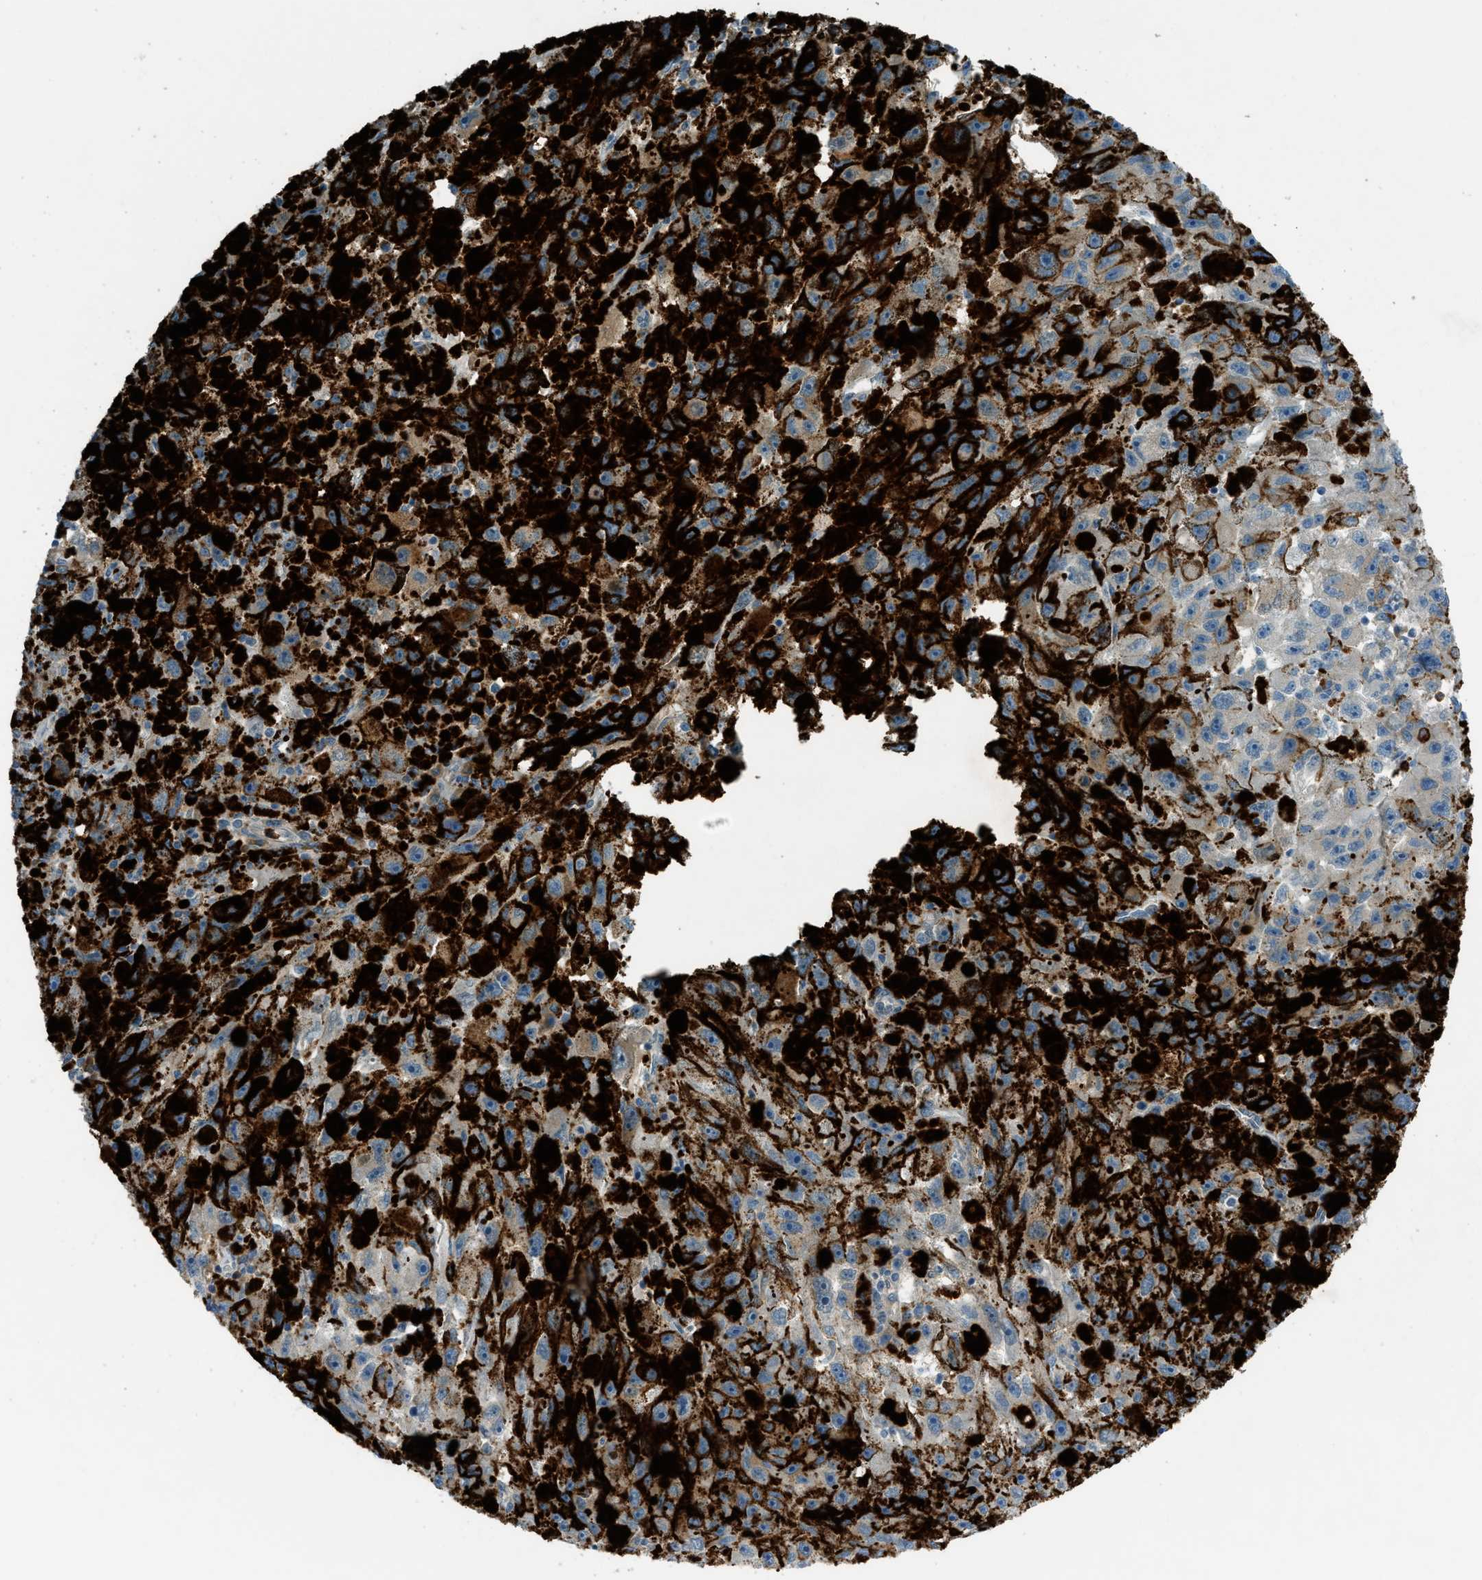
{"staining": {"intensity": "weak", "quantity": "<25%", "location": "cytoplasmic/membranous"}, "tissue": "melanoma", "cell_type": "Tumor cells", "image_type": "cancer", "snomed": [{"axis": "morphology", "description": "Malignant melanoma, NOS"}, {"axis": "topography", "description": "Skin"}], "caption": "The immunohistochemistry (IHC) micrograph has no significant staining in tumor cells of melanoma tissue.", "gene": "DYRK1A", "patient": {"sex": "female", "age": 104}}